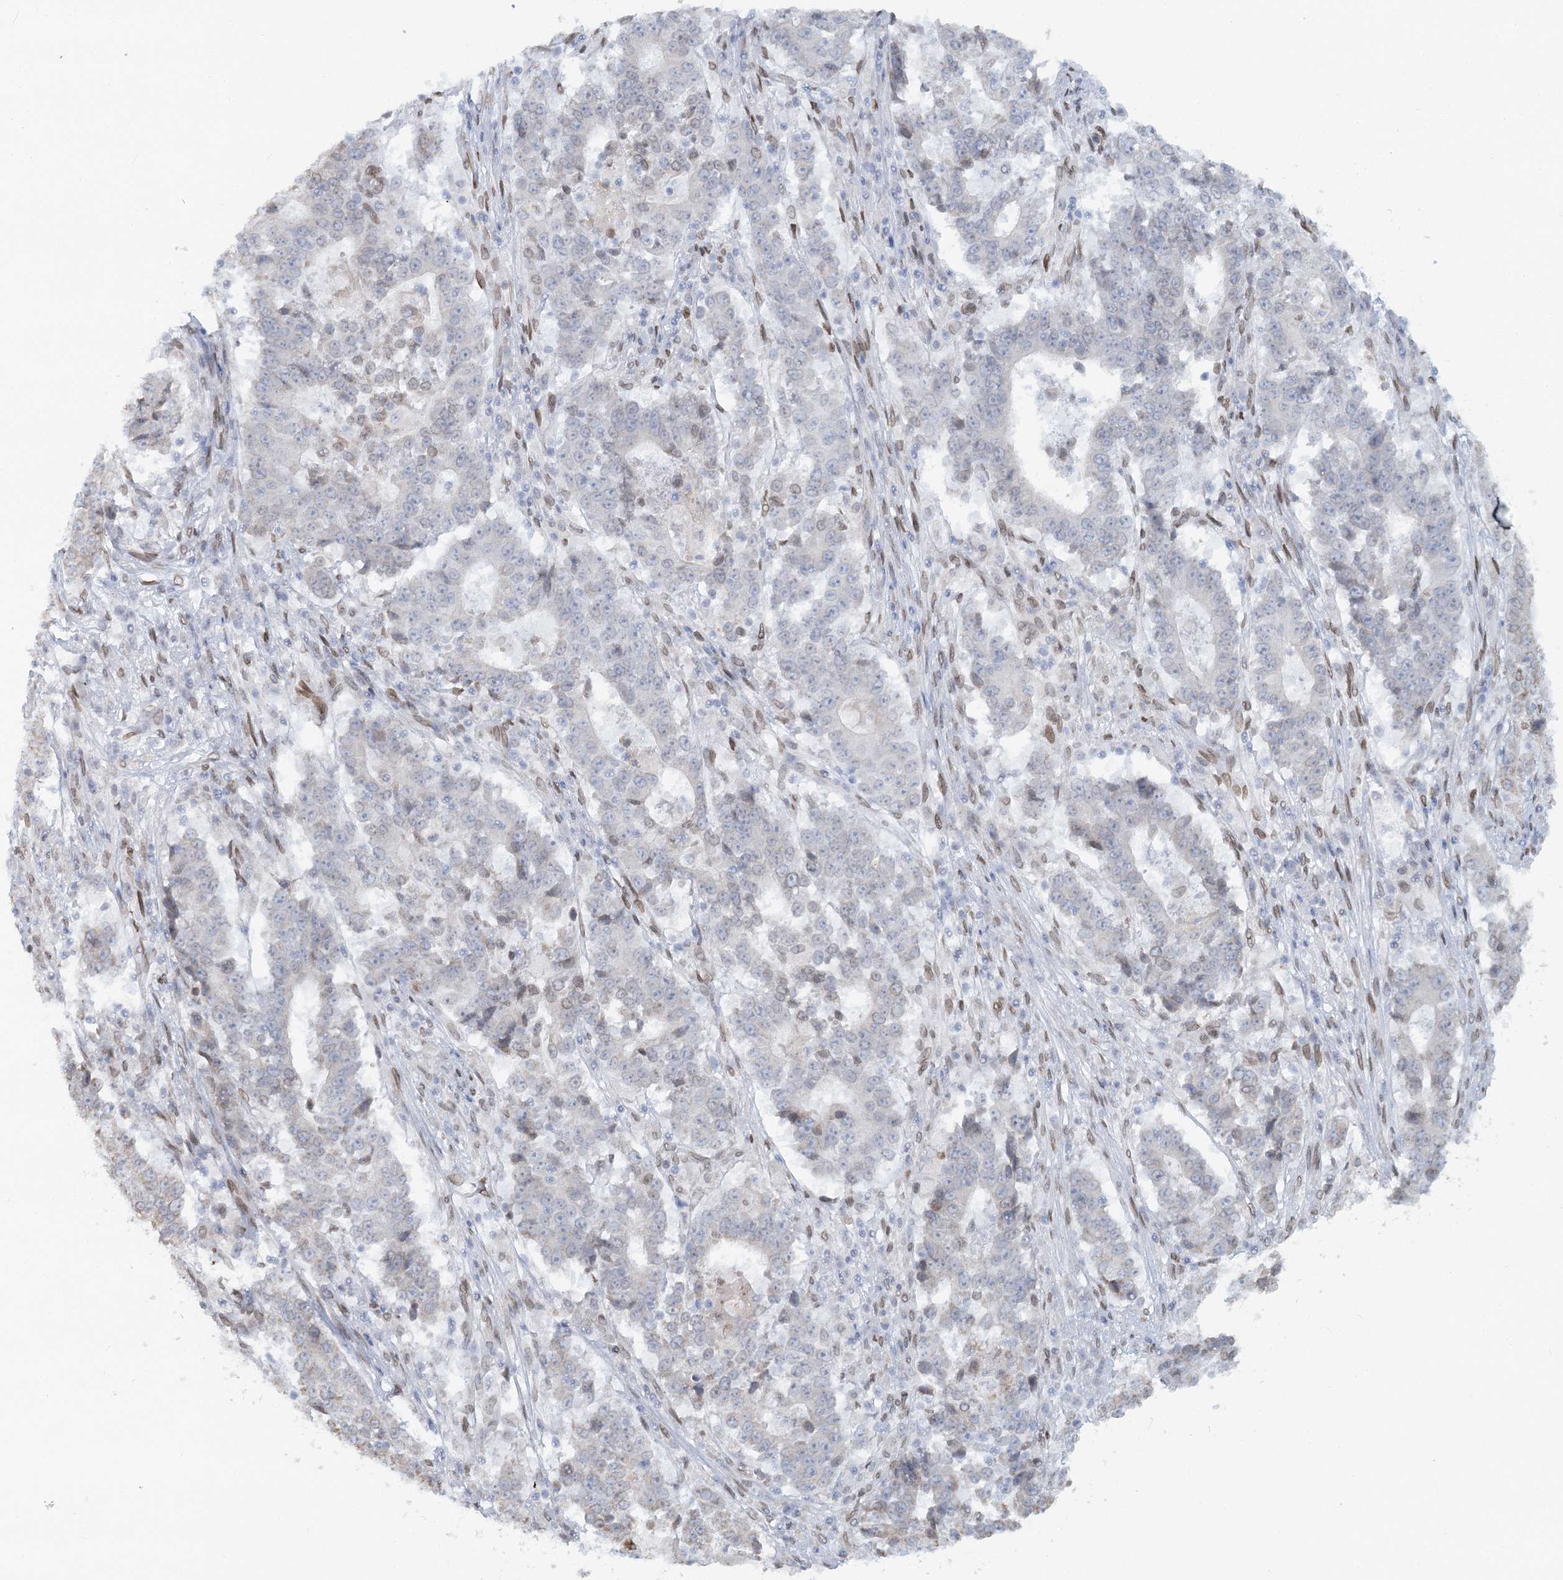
{"staining": {"intensity": "negative", "quantity": "none", "location": "none"}, "tissue": "stomach cancer", "cell_type": "Tumor cells", "image_type": "cancer", "snomed": [{"axis": "morphology", "description": "Adenocarcinoma, NOS"}, {"axis": "topography", "description": "Stomach"}], "caption": "Immunohistochemical staining of adenocarcinoma (stomach) shows no significant staining in tumor cells.", "gene": "VWA5A", "patient": {"sex": "male", "age": 59}}